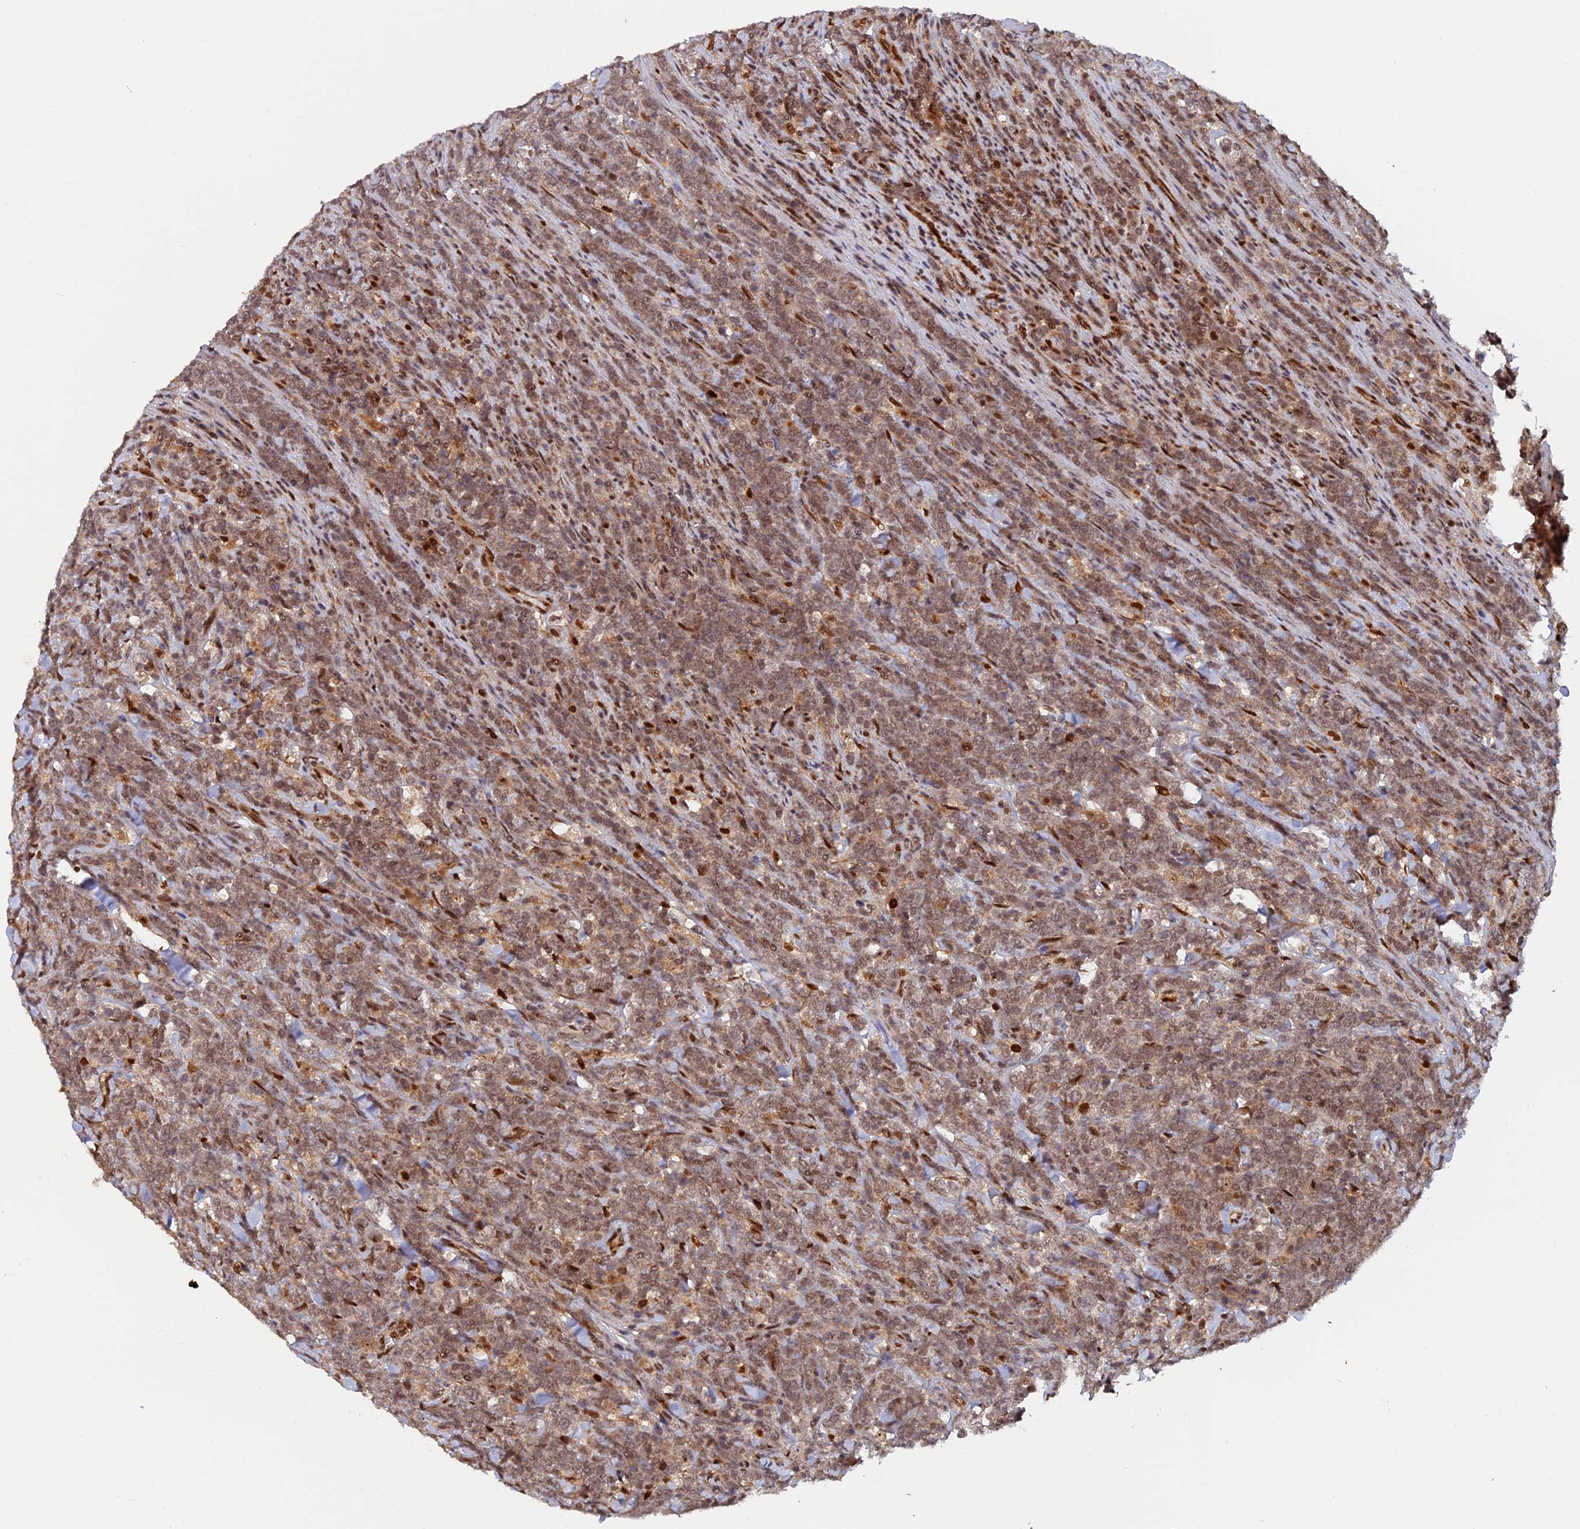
{"staining": {"intensity": "weak", "quantity": ">75%", "location": "nuclear"}, "tissue": "lymphoma", "cell_type": "Tumor cells", "image_type": "cancer", "snomed": [{"axis": "morphology", "description": "Malignant lymphoma, non-Hodgkin's type, High grade"}, {"axis": "topography", "description": "Small intestine"}], "caption": "Protein expression by immunohistochemistry (IHC) reveals weak nuclear expression in approximately >75% of tumor cells in lymphoma. Immunohistochemistry stains the protein in brown and the nuclei are stained blue.", "gene": "ZNF565", "patient": {"sex": "male", "age": 8}}